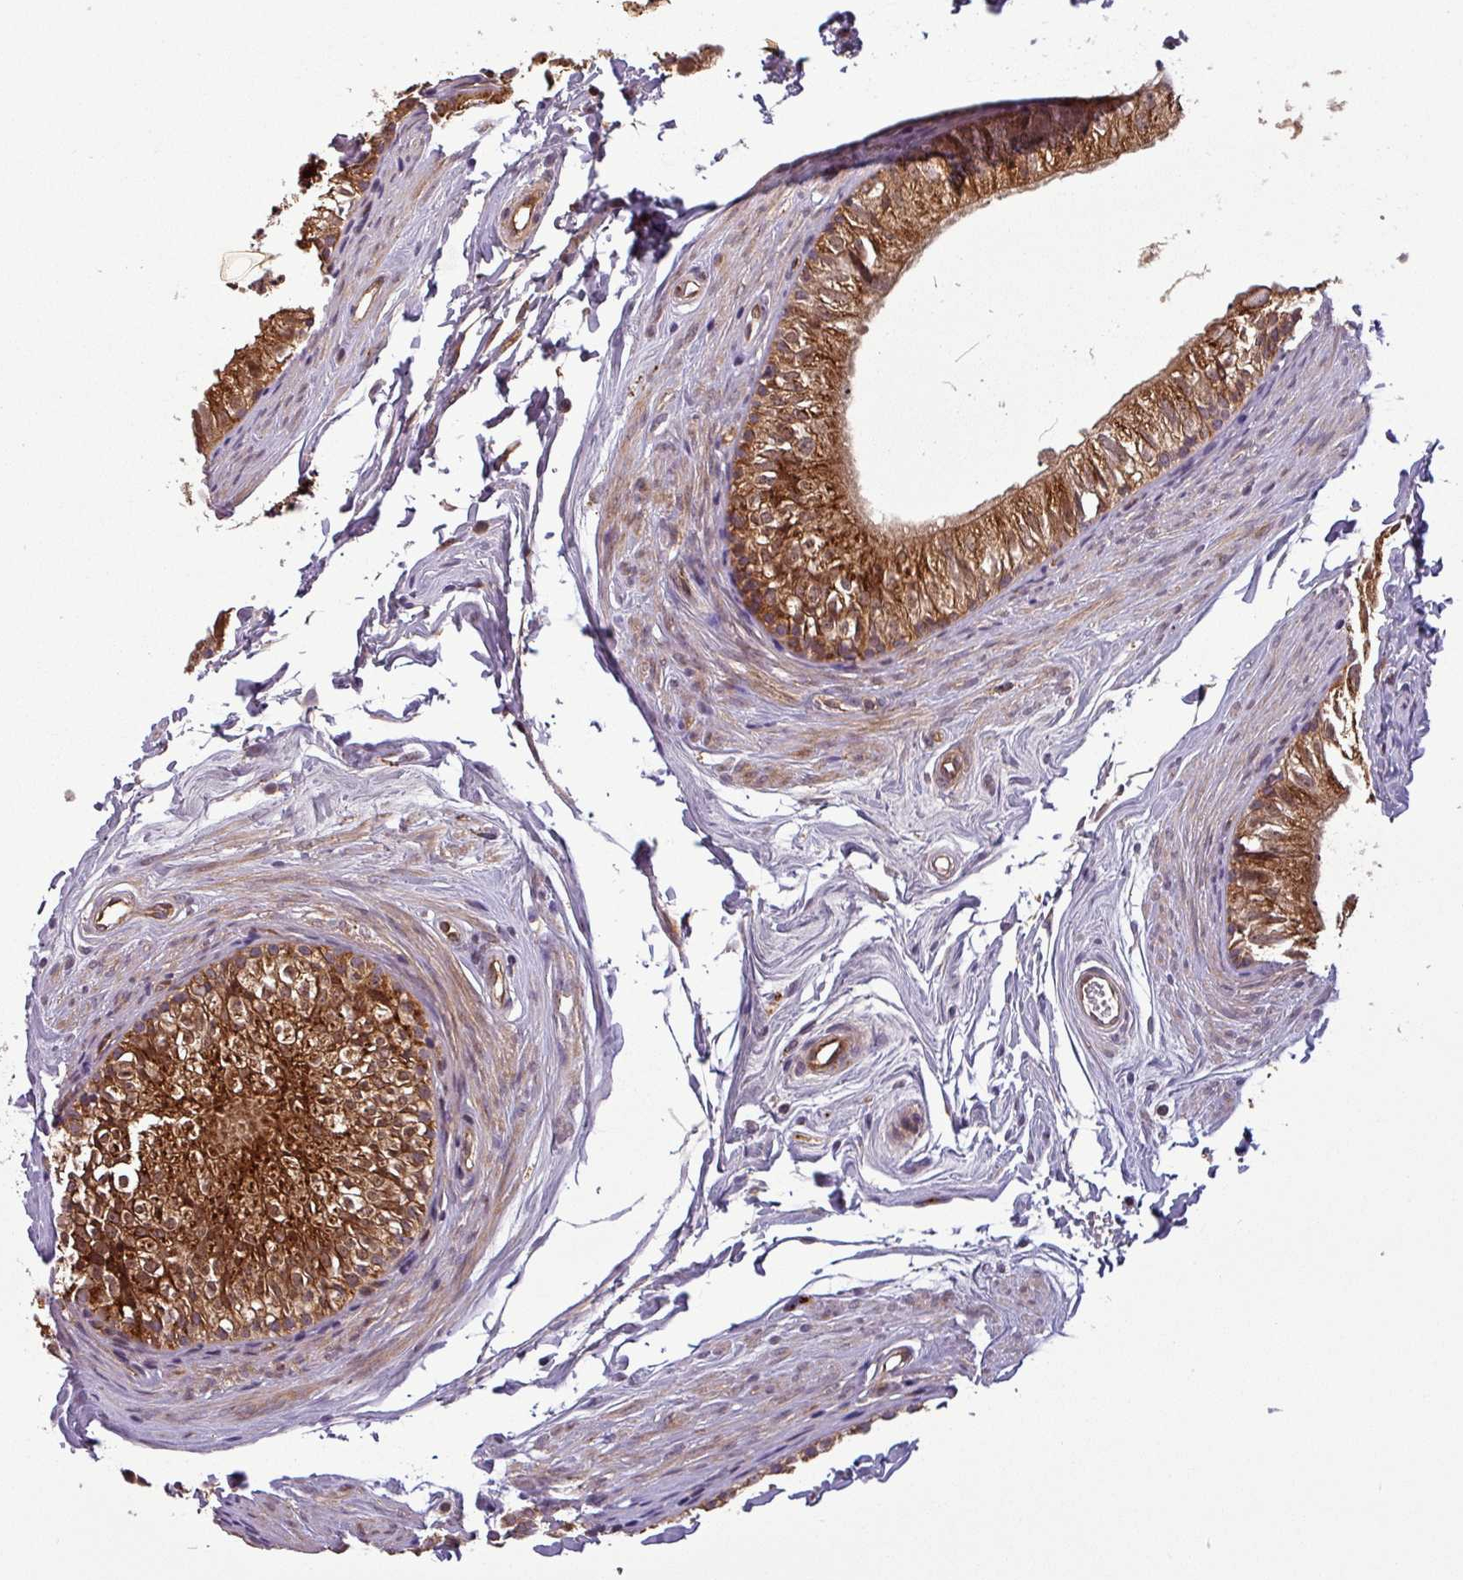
{"staining": {"intensity": "strong", "quantity": ">75%", "location": "cytoplasmic/membranous,nuclear"}, "tissue": "epididymis", "cell_type": "Glandular cells", "image_type": "normal", "snomed": [{"axis": "morphology", "description": "Normal tissue, NOS"}, {"axis": "topography", "description": "Epididymis"}], "caption": "Immunohistochemical staining of benign human epididymis displays strong cytoplasmic/membranous,nuclear protein positivity in about >75% of glandular cells.", "gene": "PUS1", "patient": {"sex": "male", "age": 56}}